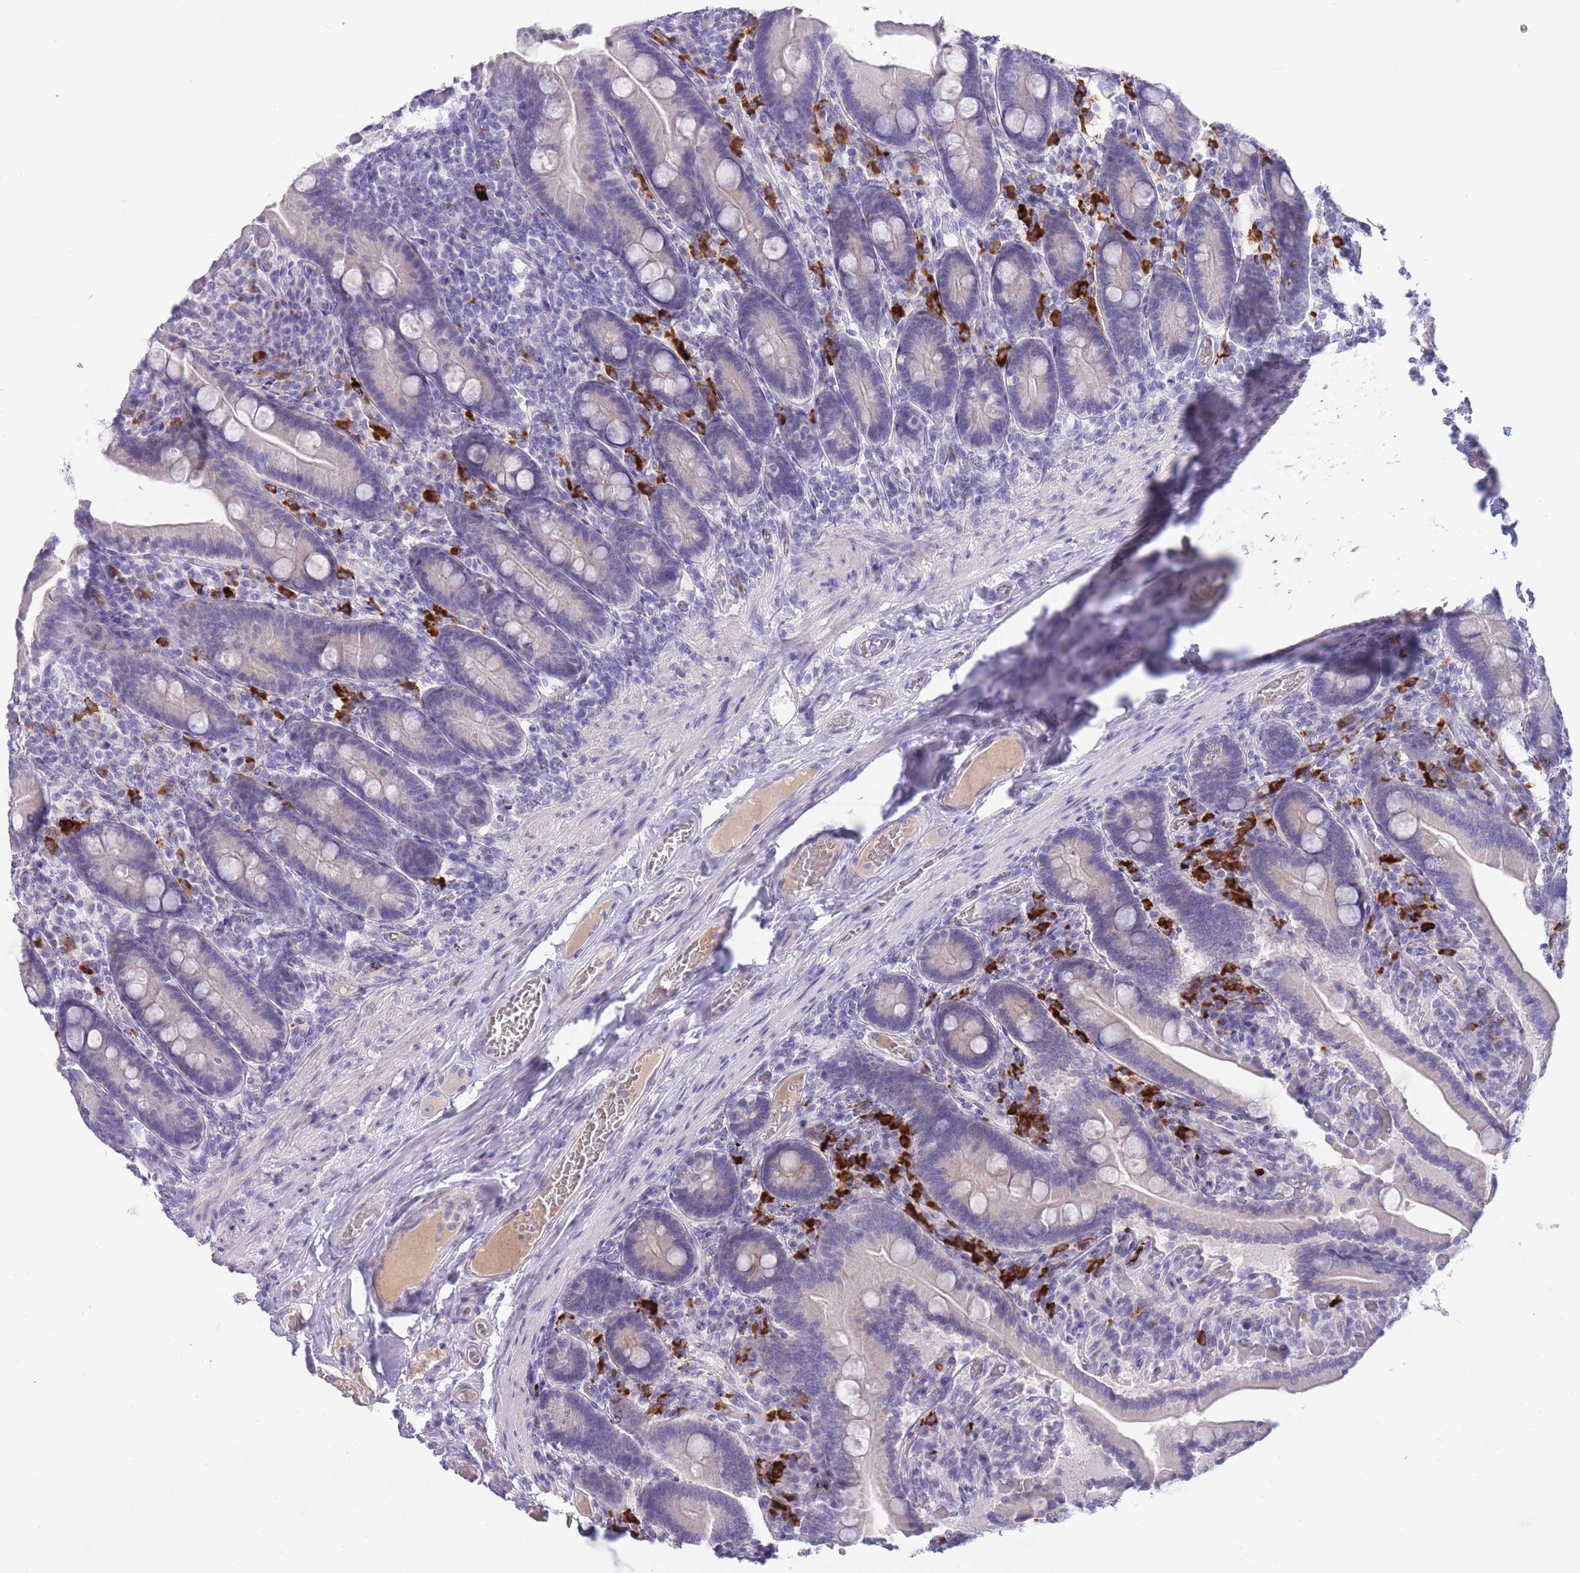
{"staining": {"intensity": "negative", "quantity": "none", "location": "none"}, "tissue": "duodenum", "cell_type": "Glandular cells", "image_type": "normal", "snomed": [{"axis": "morphology", "description": "Normal tissue, NOS"}, {"axis": "topography", "description": "Duodenum"}], "caption": "Protein analysis of unremarkable duodenum displays no significant expression in glandular cells.", "gene": "ASAP3", "patient": {"sex": "female", "age": 62}}